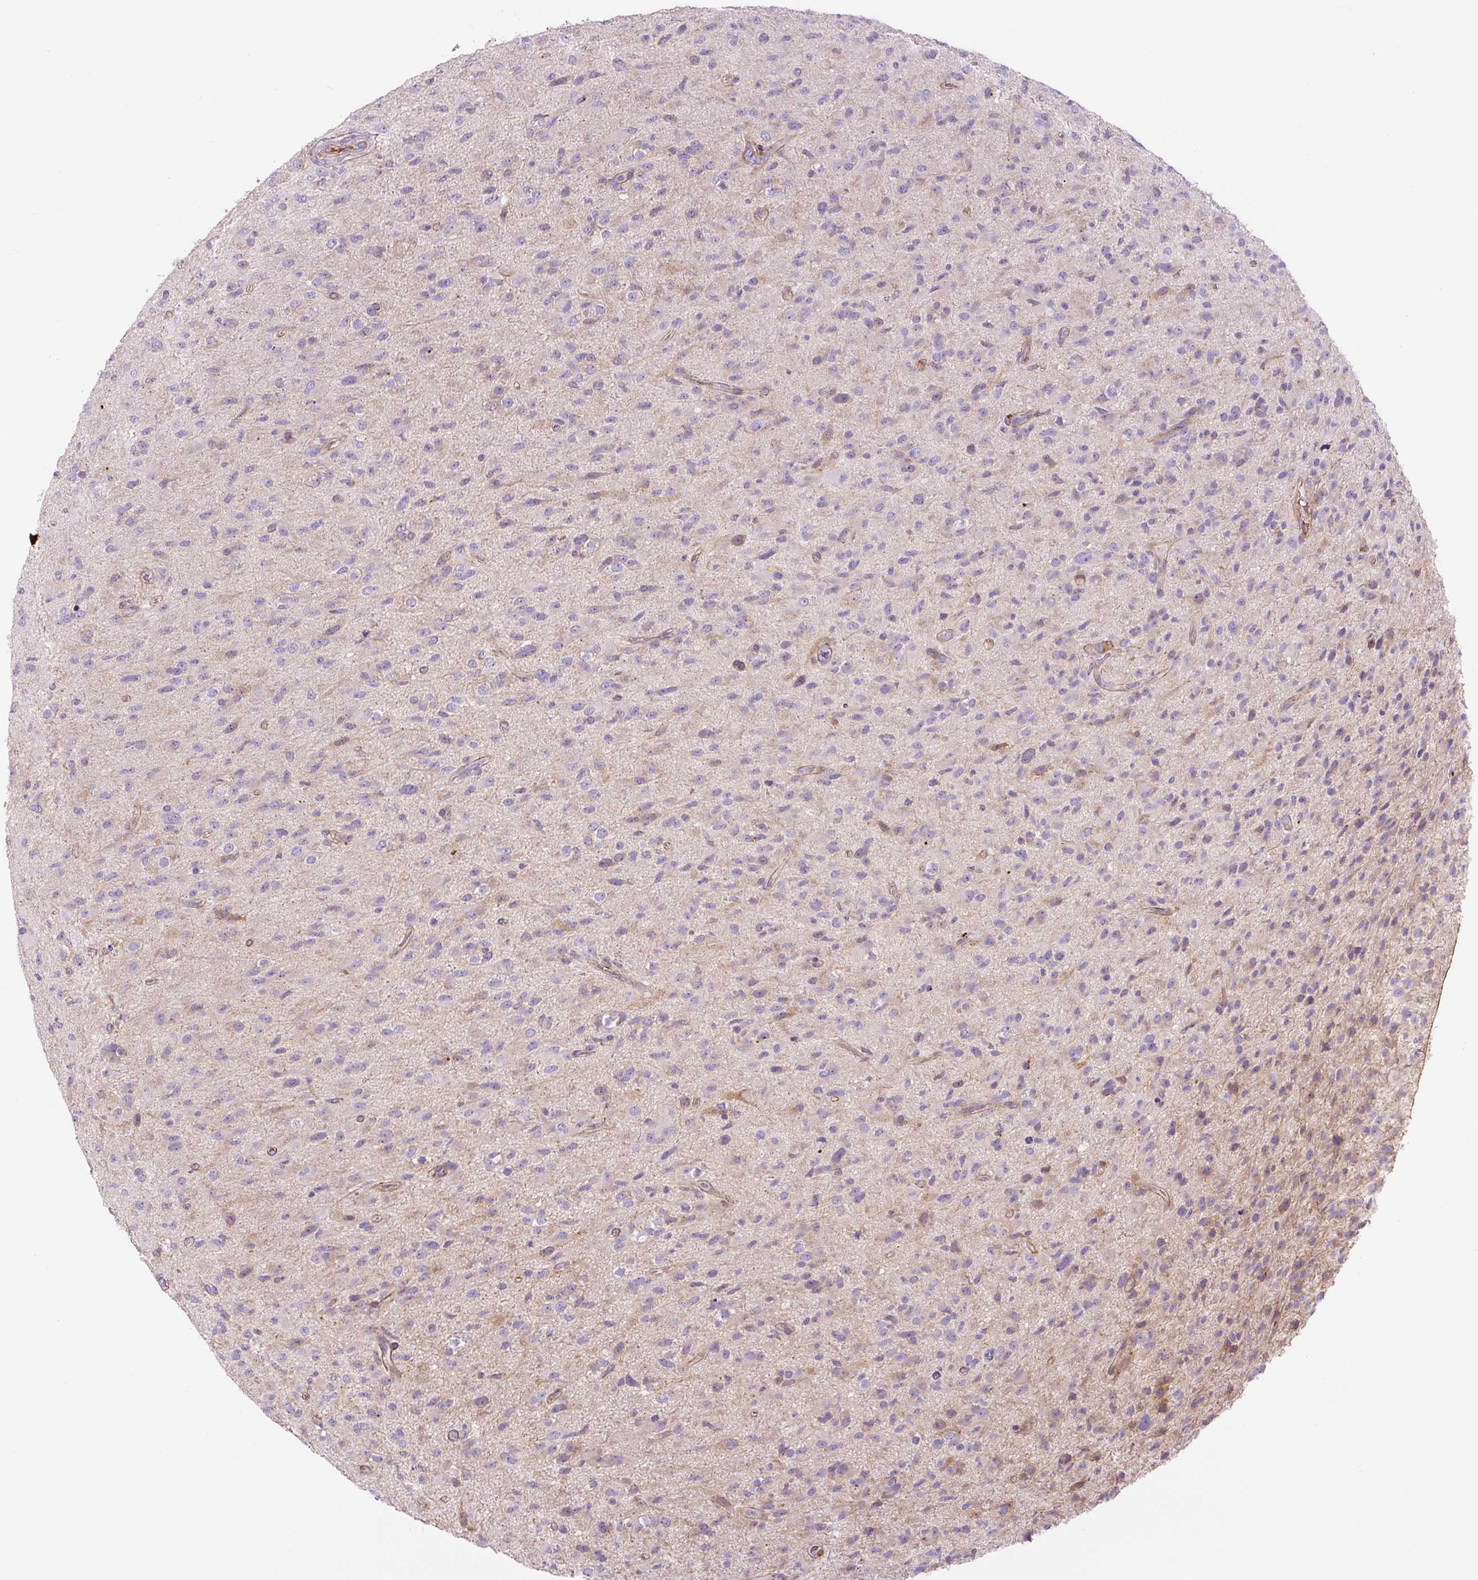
{"staining": {"intensity": "negative", "quantity": "none", "location": "none"}, "tissue": "glioma", "cell_type": "Tumor cells", "image_type": "cancer", "snomed": [{"axis": "morphology", "description": "Glioma, malignant, Low grade"}, {"axis": "topography", "description": "Brain"}], "caption": "Immunohistochemical staining of glioma demonstrates no significant staining in tumor cells. (IHC, brightfield microscopy, high magnification).", "gene": "CCNI2", "patient": {"sex": "male", "age": 65}}